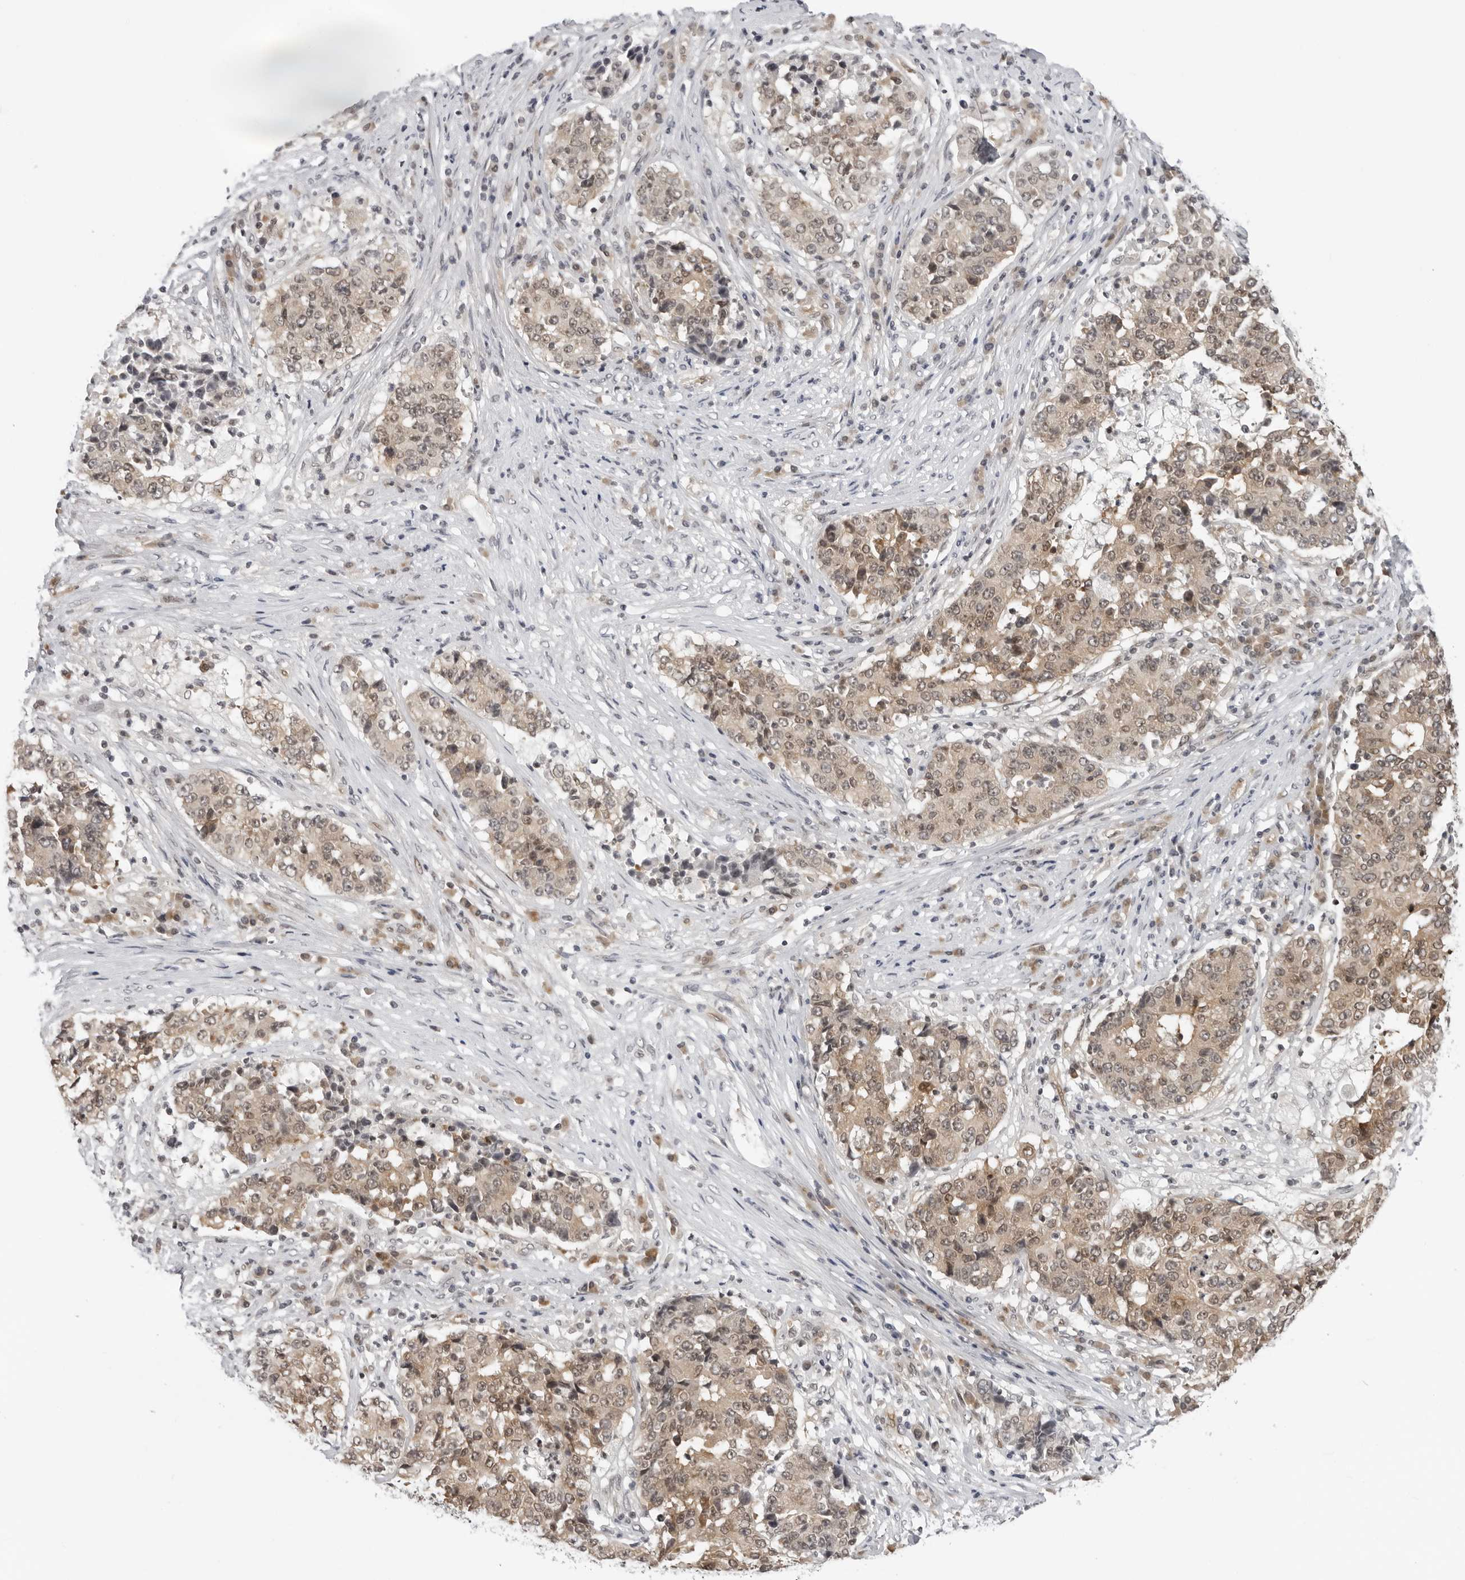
{"staining": {"intensity": "weak", "quantity": ">75%", "location": "cytoplasmic/membranous"}, "tissue": "stomach cancer", "cell_type": "Tumor cells", "image_type": "cancer", "snomed": [{"axis": "morphology", "description": "Adenocarcinoma, NOS"}, {"axis": "topography", "description": "Stomach"}], "caption": "Protein staining of stomach adenocarcinoma tissue displays weak cytoplasmic/membranous expression in approximately >75% of tumor cells.", "gene": "CASP7", "patient": {"sex": "male", "age": 59}}